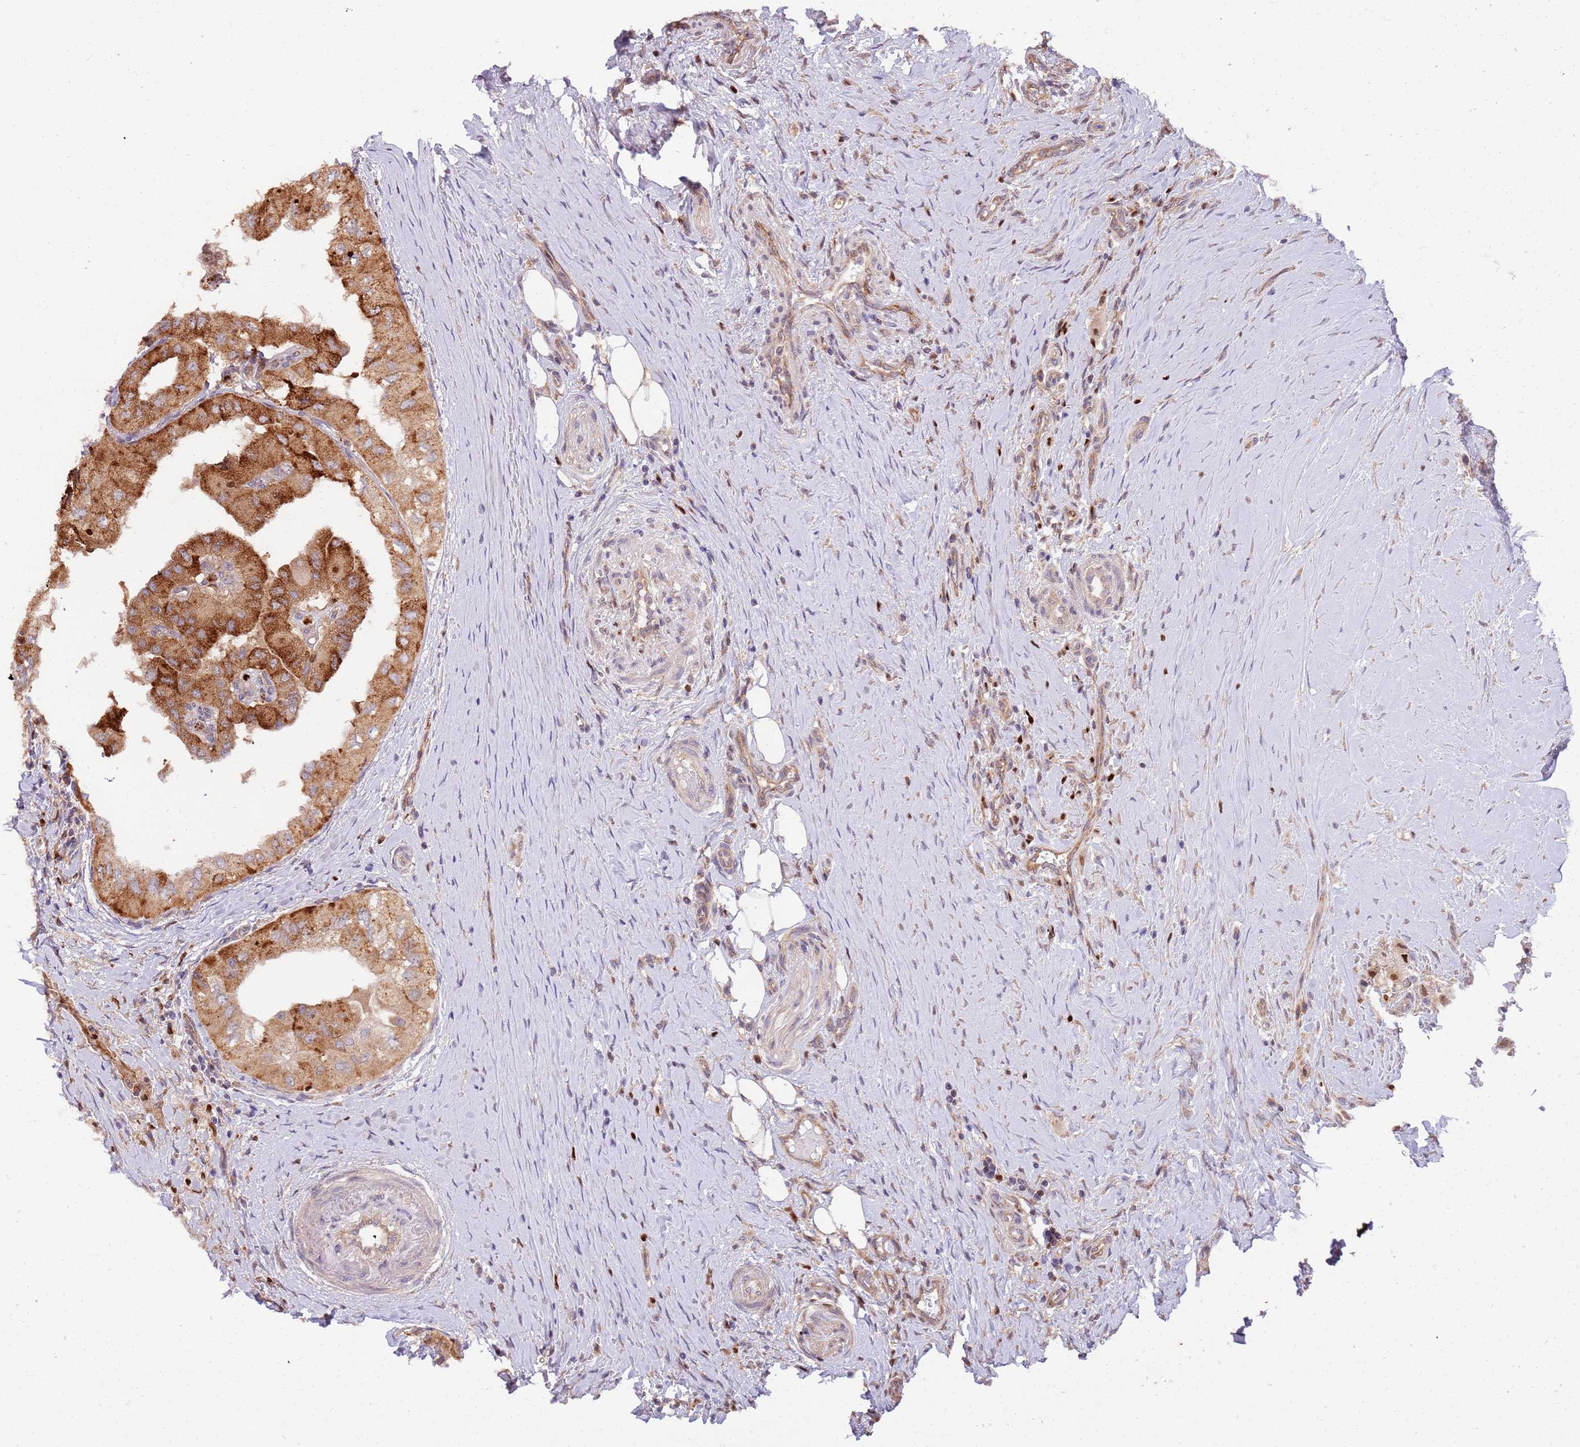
{"staining": {"intensity": "moderate", "quantity": ">75%", "location": "cytoplasmic/membranous"}, "tissue": "thyroid cancer", "cell_type": "Tumor cells", "image_type": "cancer", "snomed": [{"axis": "morphology", "description": "Papillary adenocarcinoma, NOS"}, {"axis": "topography", "description": "Thyroid gland"}], "caption": "Immunohistochemistry (DAB) staining of human thyroid cancer (papillary adenocarcinoma) reveals moderate cytoplasmic/membranous protein staining in approximately >75% of tumor cells. (Stains: DAB (3,3'-diaminobenzidine) in brown, nuclei in blue, Microscopy: brightfield microscopy at high magnification).", "gene": "OSBP", "patient": {"sex": "female", "age": 59}}